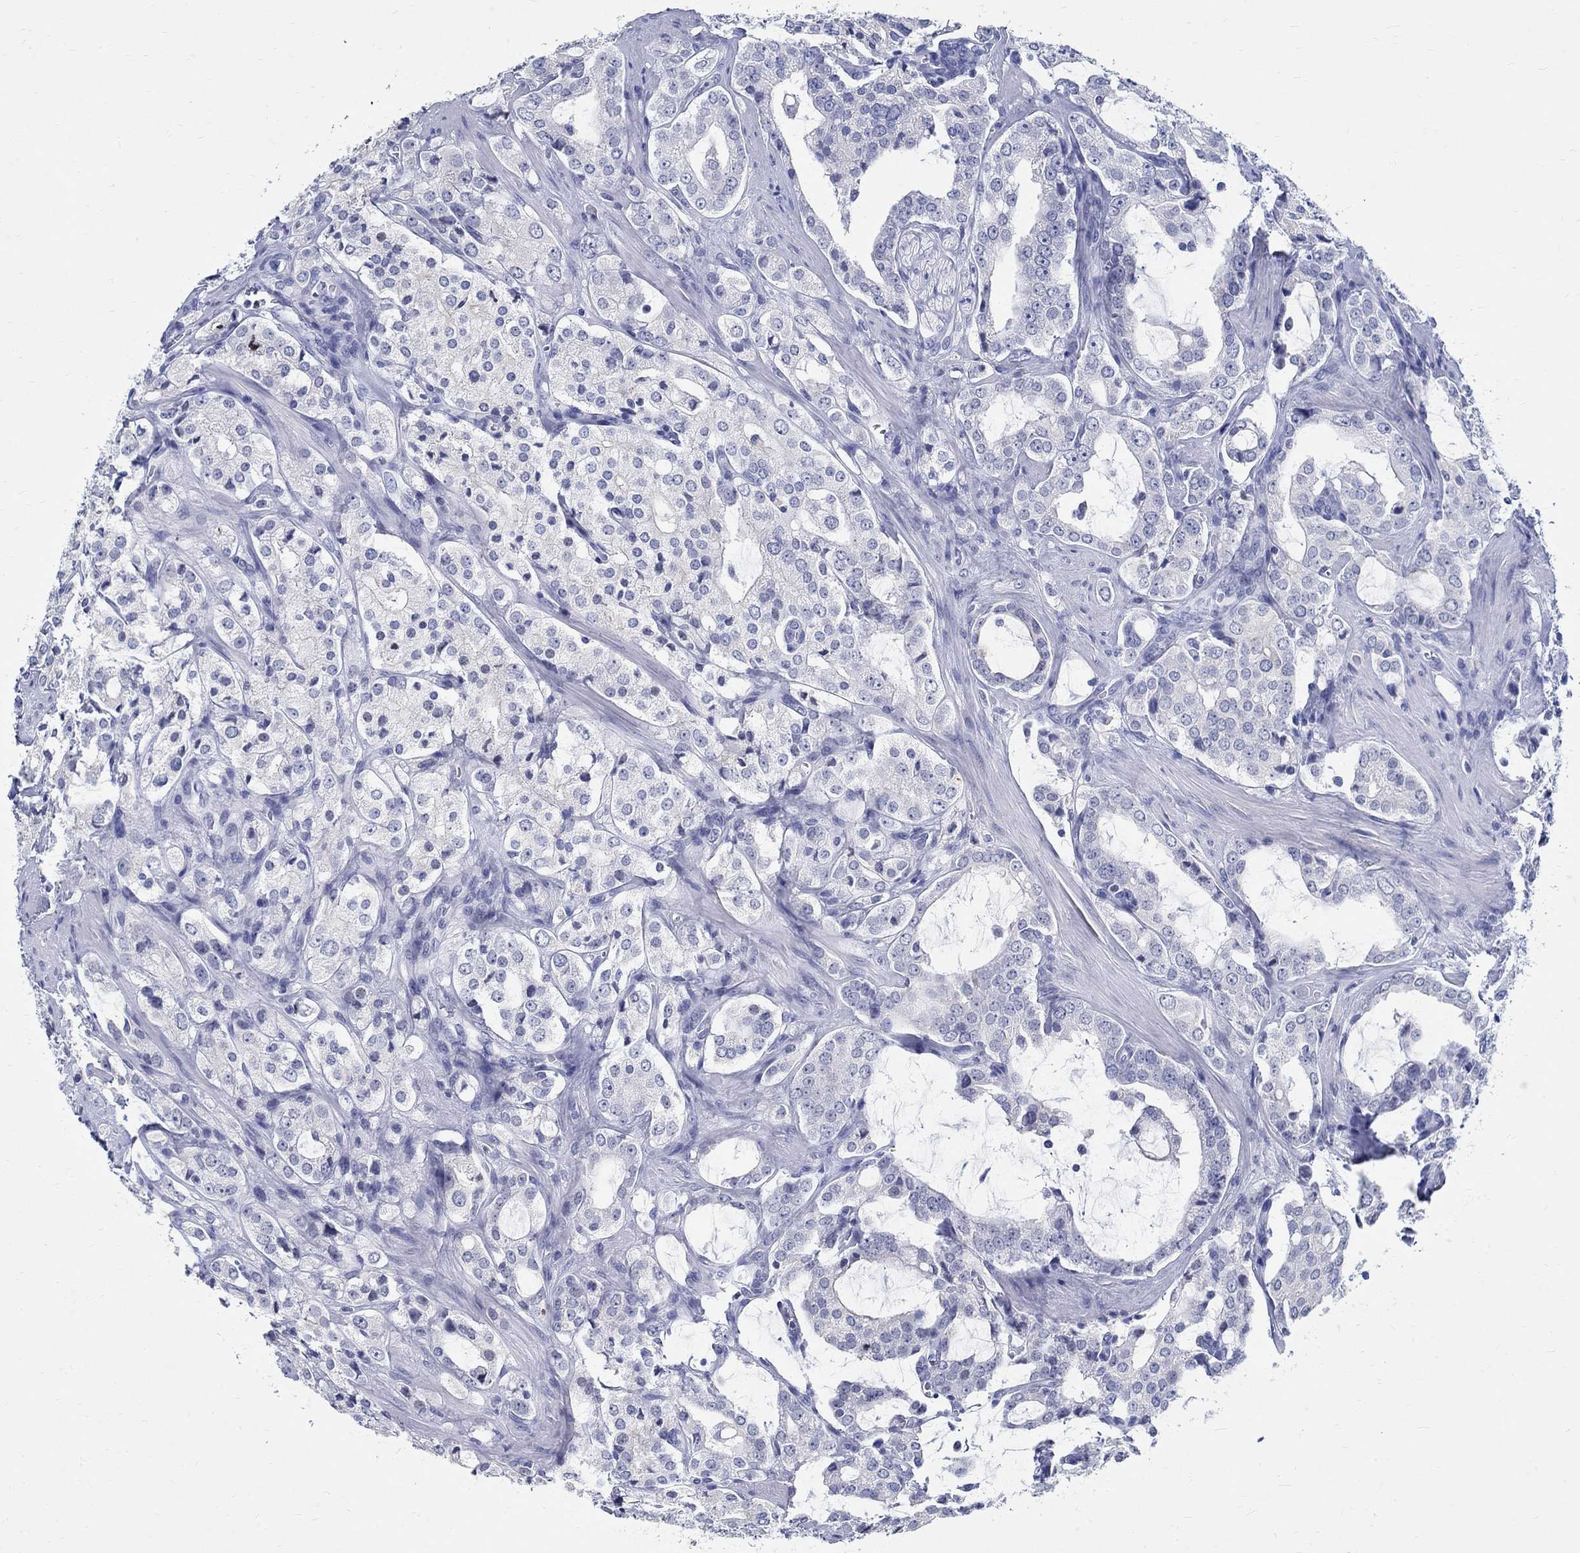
{"staining": {"intensity": "negative", "quantity": "none", "location": "none"}, "tissue": "prostate cancer", "cell_type": "Tumor cells", "image_type": "cancer", "snomed": [{"axis": "morphology", "description": "Adenocarcinoma, NOS"}, {"axis": "topography", "description": "Prostate"}], "caption": "Tumor cells show no significant protein staining in prostate cancer (adenocarcinoma).", "gene": "BSPRY", "patient": {"sex": "male", "age": 66}}